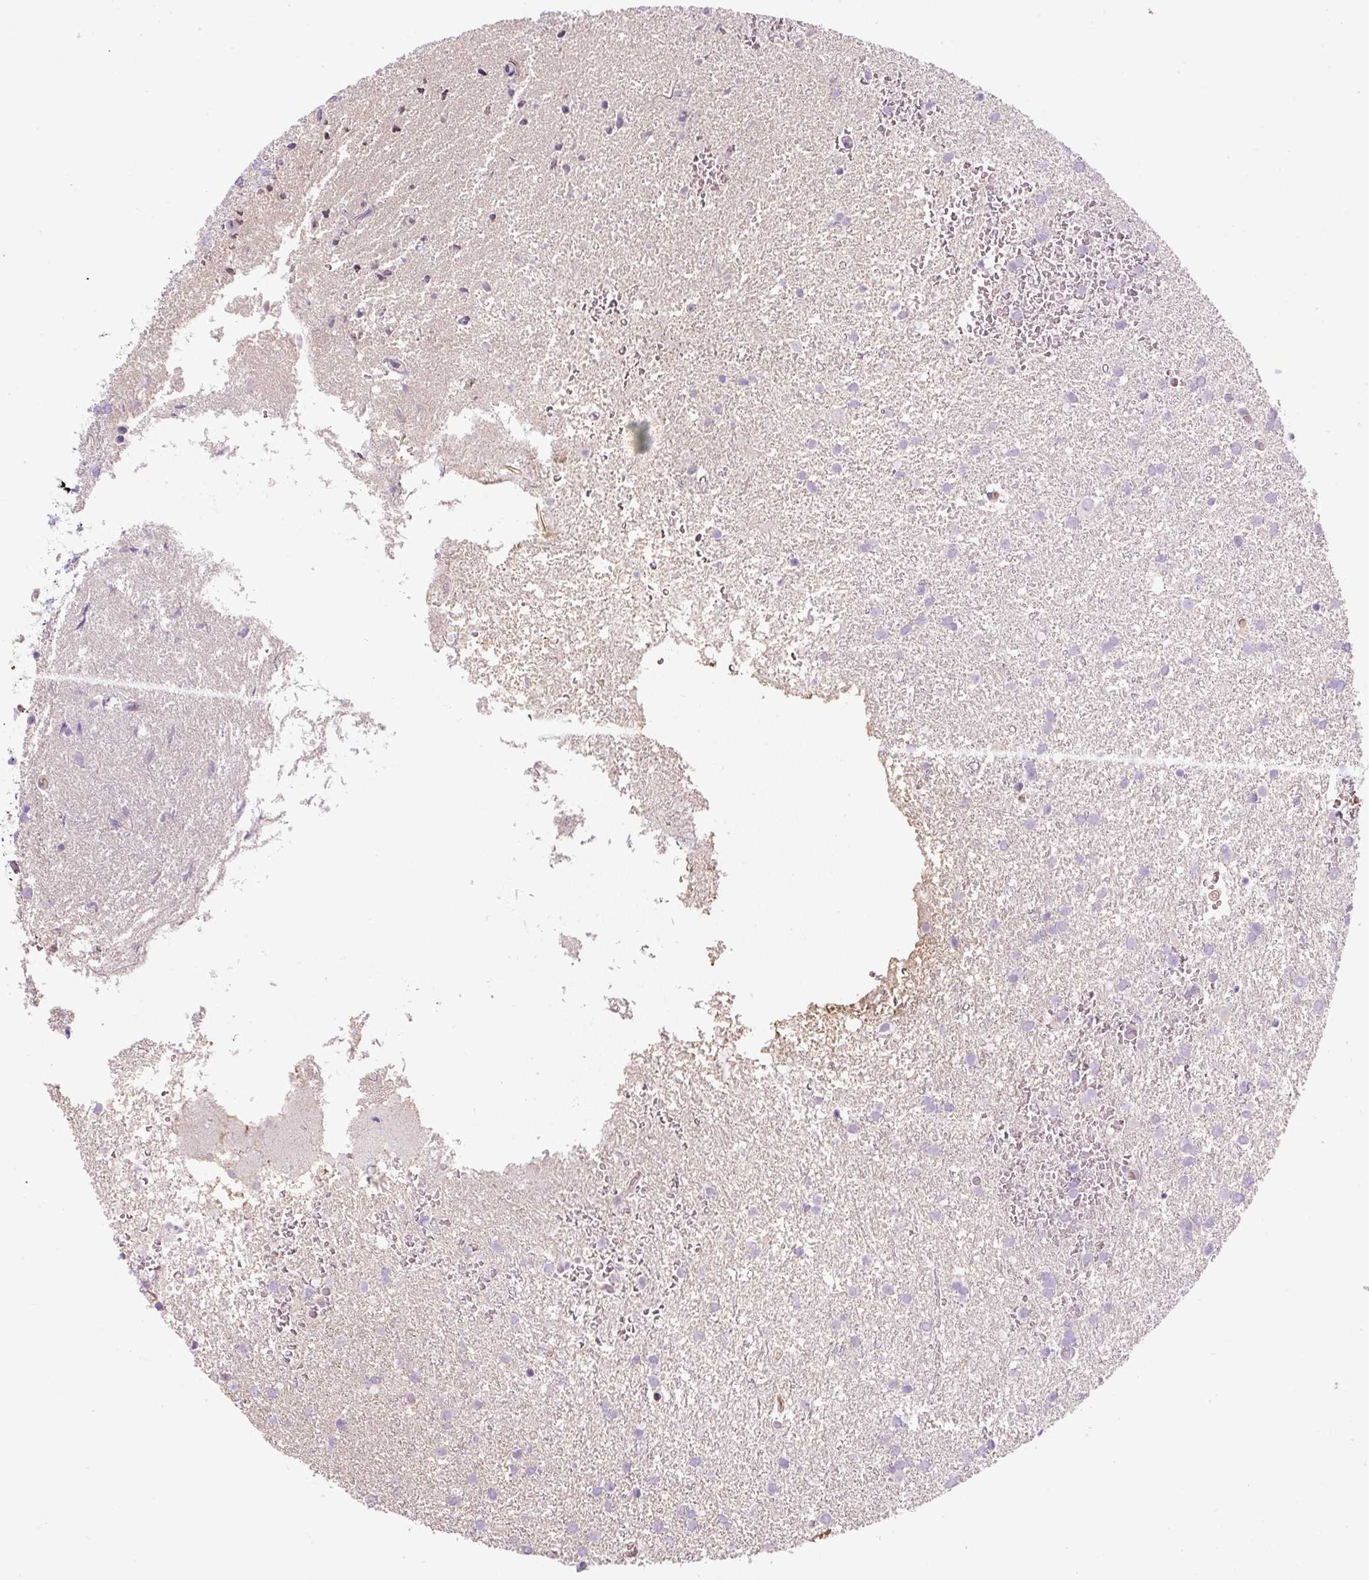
{"staining": {"intensity": "negative", "quantity": "none", "location": "none"}, "tissue": "glioma", "cell_type": "Tumor cells", "image_type": "cancer", "snomed": [{"axis": "morphology", "description": "Glioma, malignant, High grade"}, {"axis": "topography", "description": "Brain"}], "caption": "There is no significant positivity in tumor cells of high-grade glioma (malignant).", "gene": "APOA1", "patient": {"sex": "female", "age": 50}}